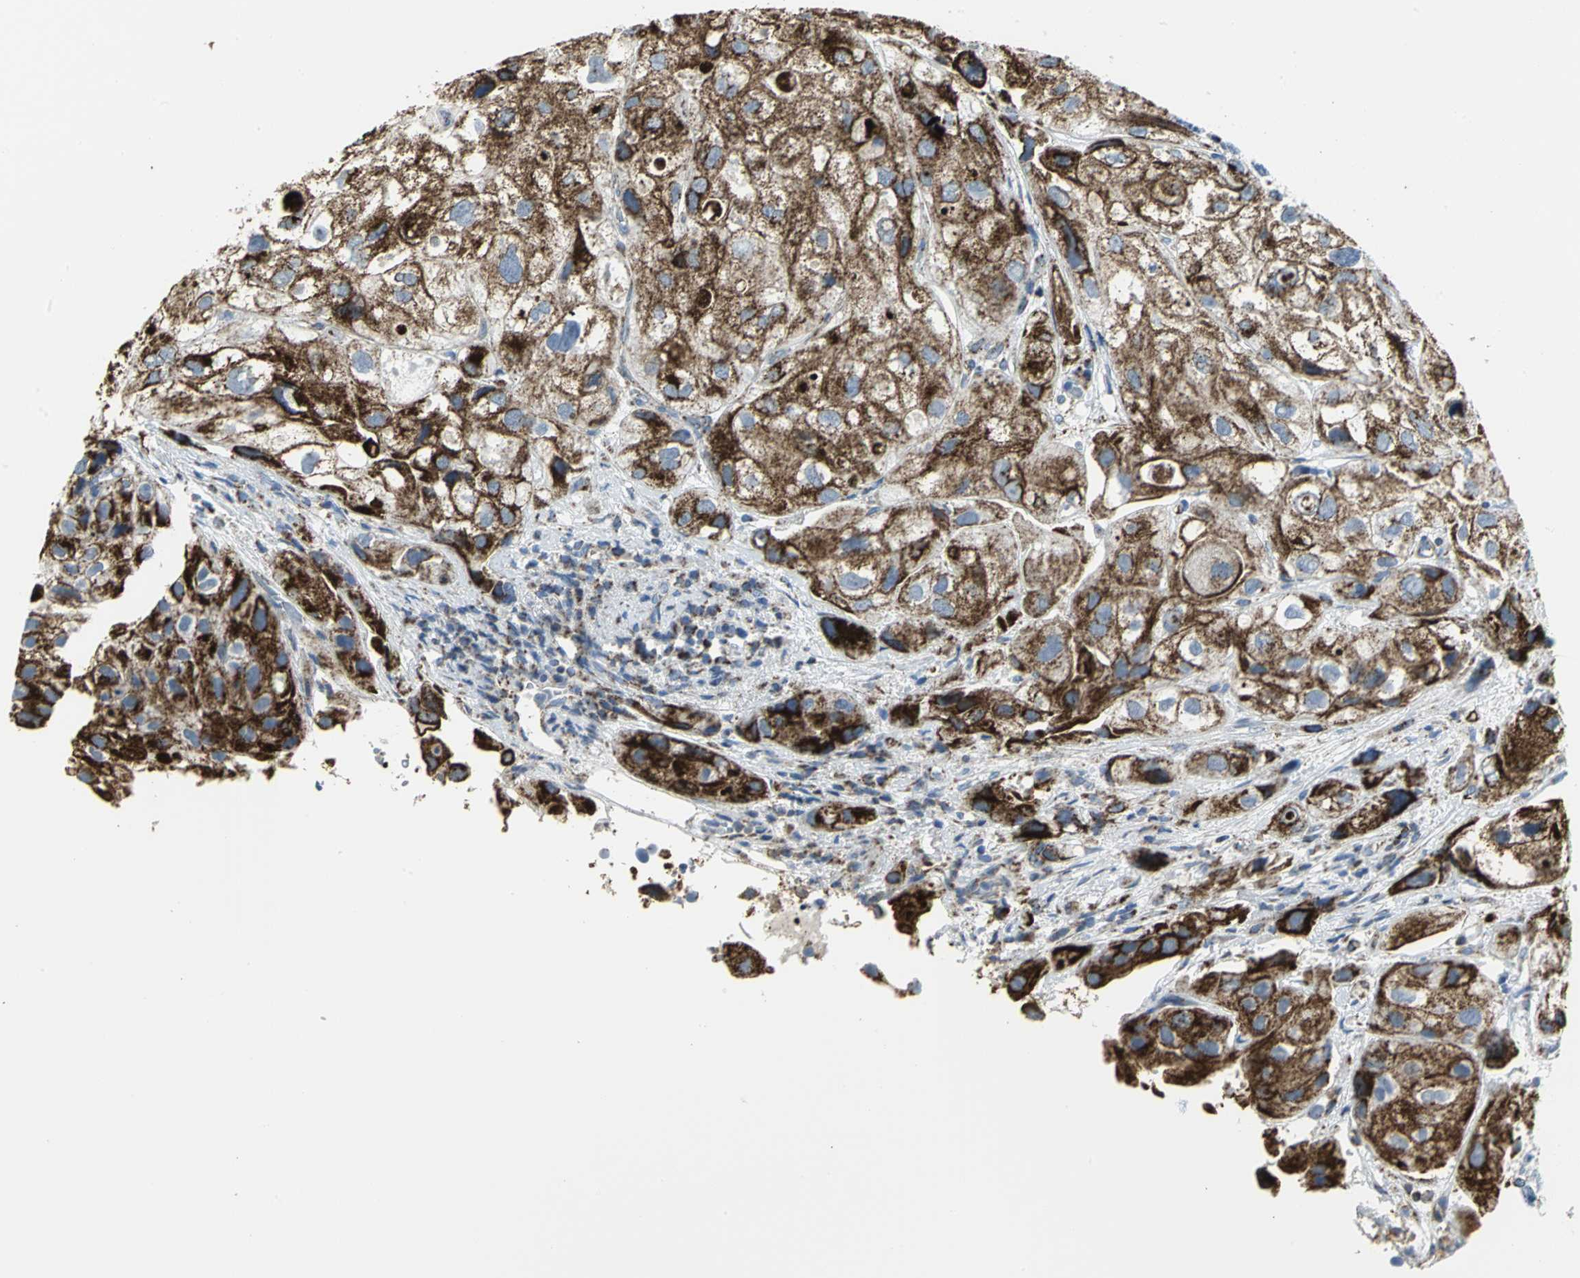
{"staining": {"intensity": "strong", "quantity": ">75%", "location": "cytoplasmic/membranous"}, "tissue": "urothelial cancer", "cell_type": "Tumor cells", "image_type": "cancer", "snomed": [{"axis": "morphology", "description": "Urothelial carcinoma, High grade"}, {"axis": "topography", "description": "Urinary bladder"}], "caption": "An immunohistochemistry micrograph of neoplastic tissue is shown. Protein staining in brown labels strong cytoplasmic/membranous positivity in urothelial cancer within tumor cells.", "gene": "NTRK1", "patient": {"sex": "female", "age": 64}}